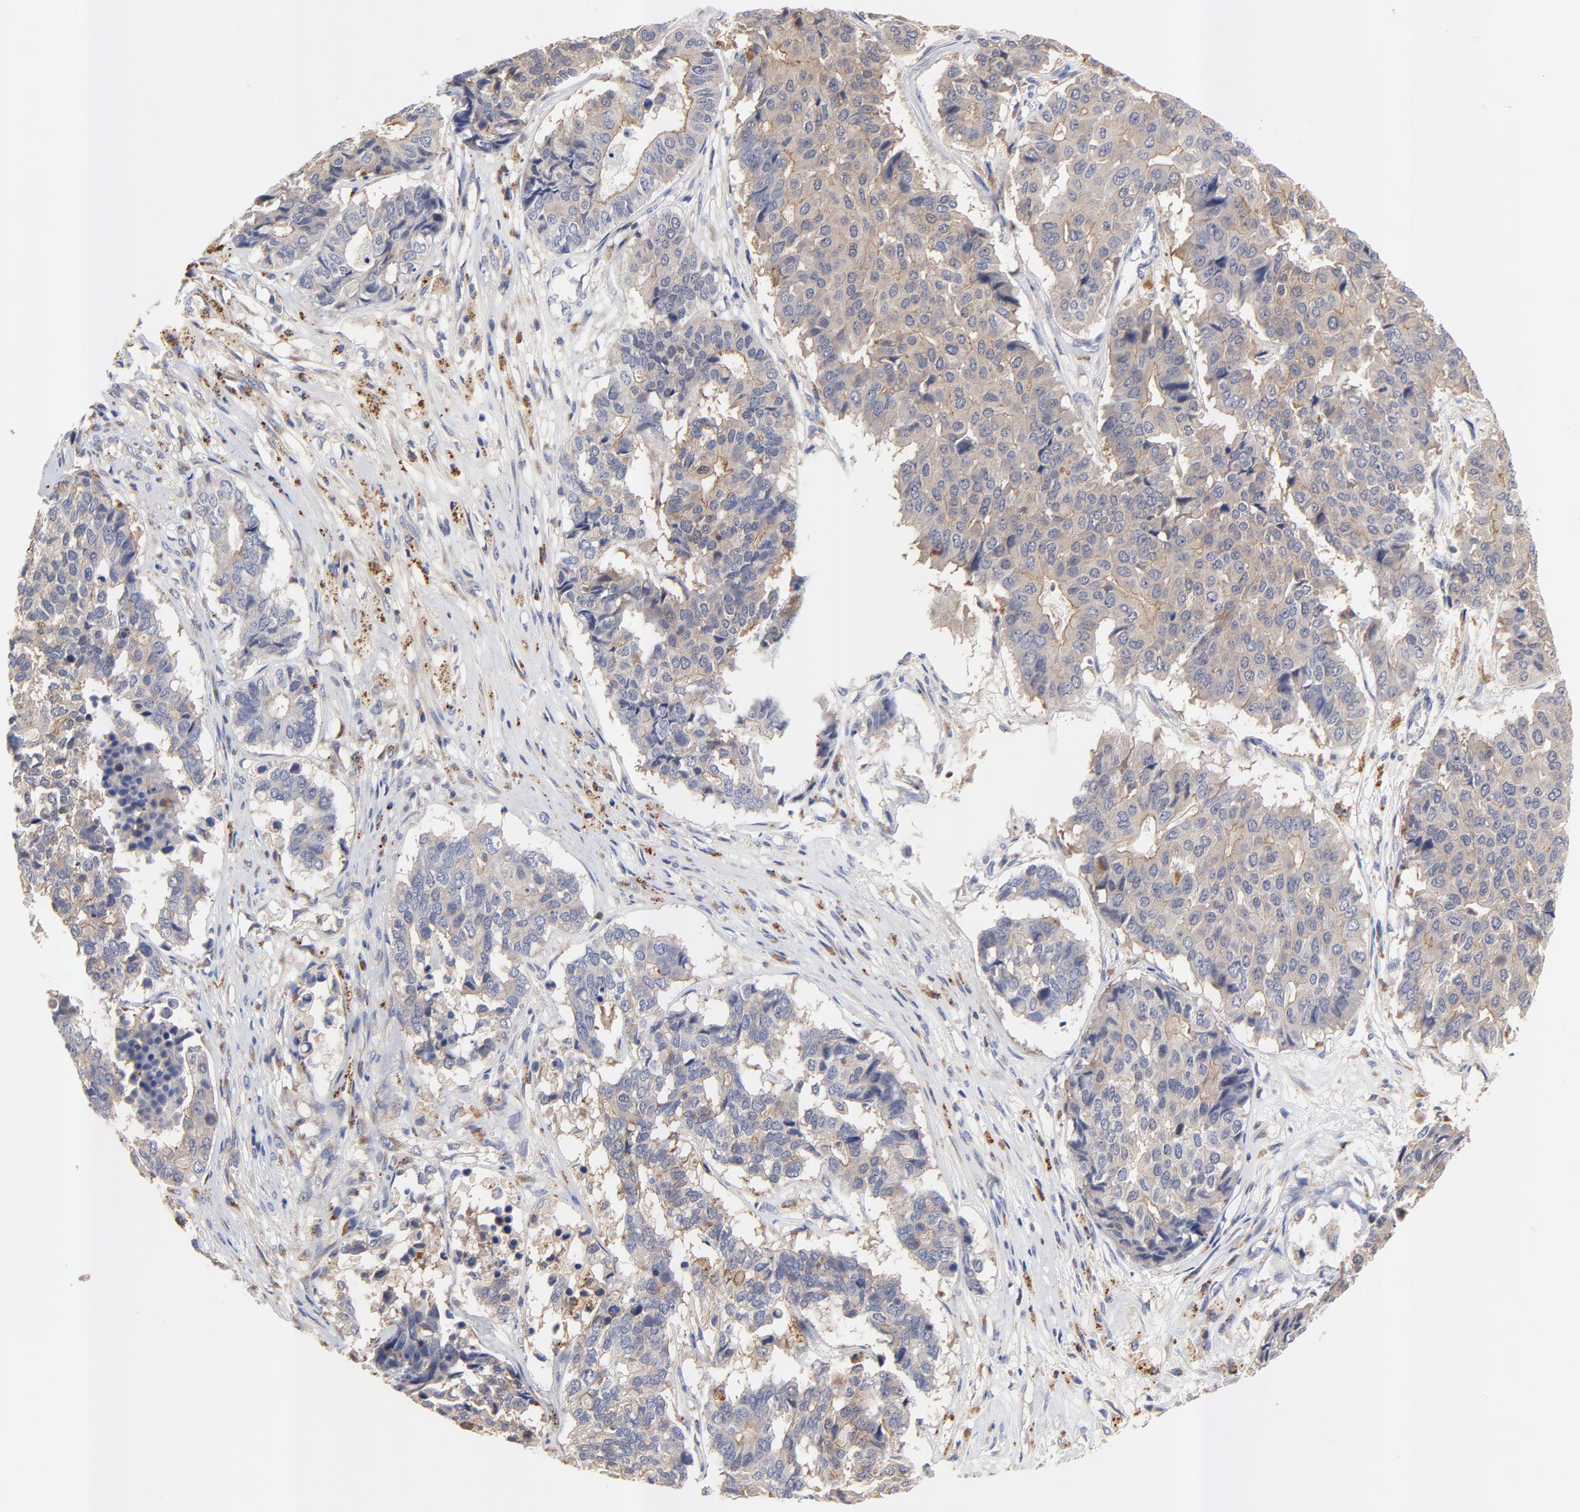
{"staining": {"intensity": "moderate", "quantity": ">75%", "location": "cytoplasmic/membranous"}, "tissue": "pancreatic cancer", "cell_type": "Tumor cells", "image_type": "cancer", "snomed": [{"axis": "morphology", "description": "Adenocarcinoma, NOS"}, {"axis": "topography", "description": "Pancreas"}], "caption": "Immunohistochemical staining of human pancreatic adenocarcinoma exhibits medium levels of moderate cytoplasmic/membranous staining in approximately >75% of tumor cells. Ihc stains the protein in brown and the nuclei are stained blue.", "gene": "FBXL2", "patient": {"sex": "male", "age": 50}}